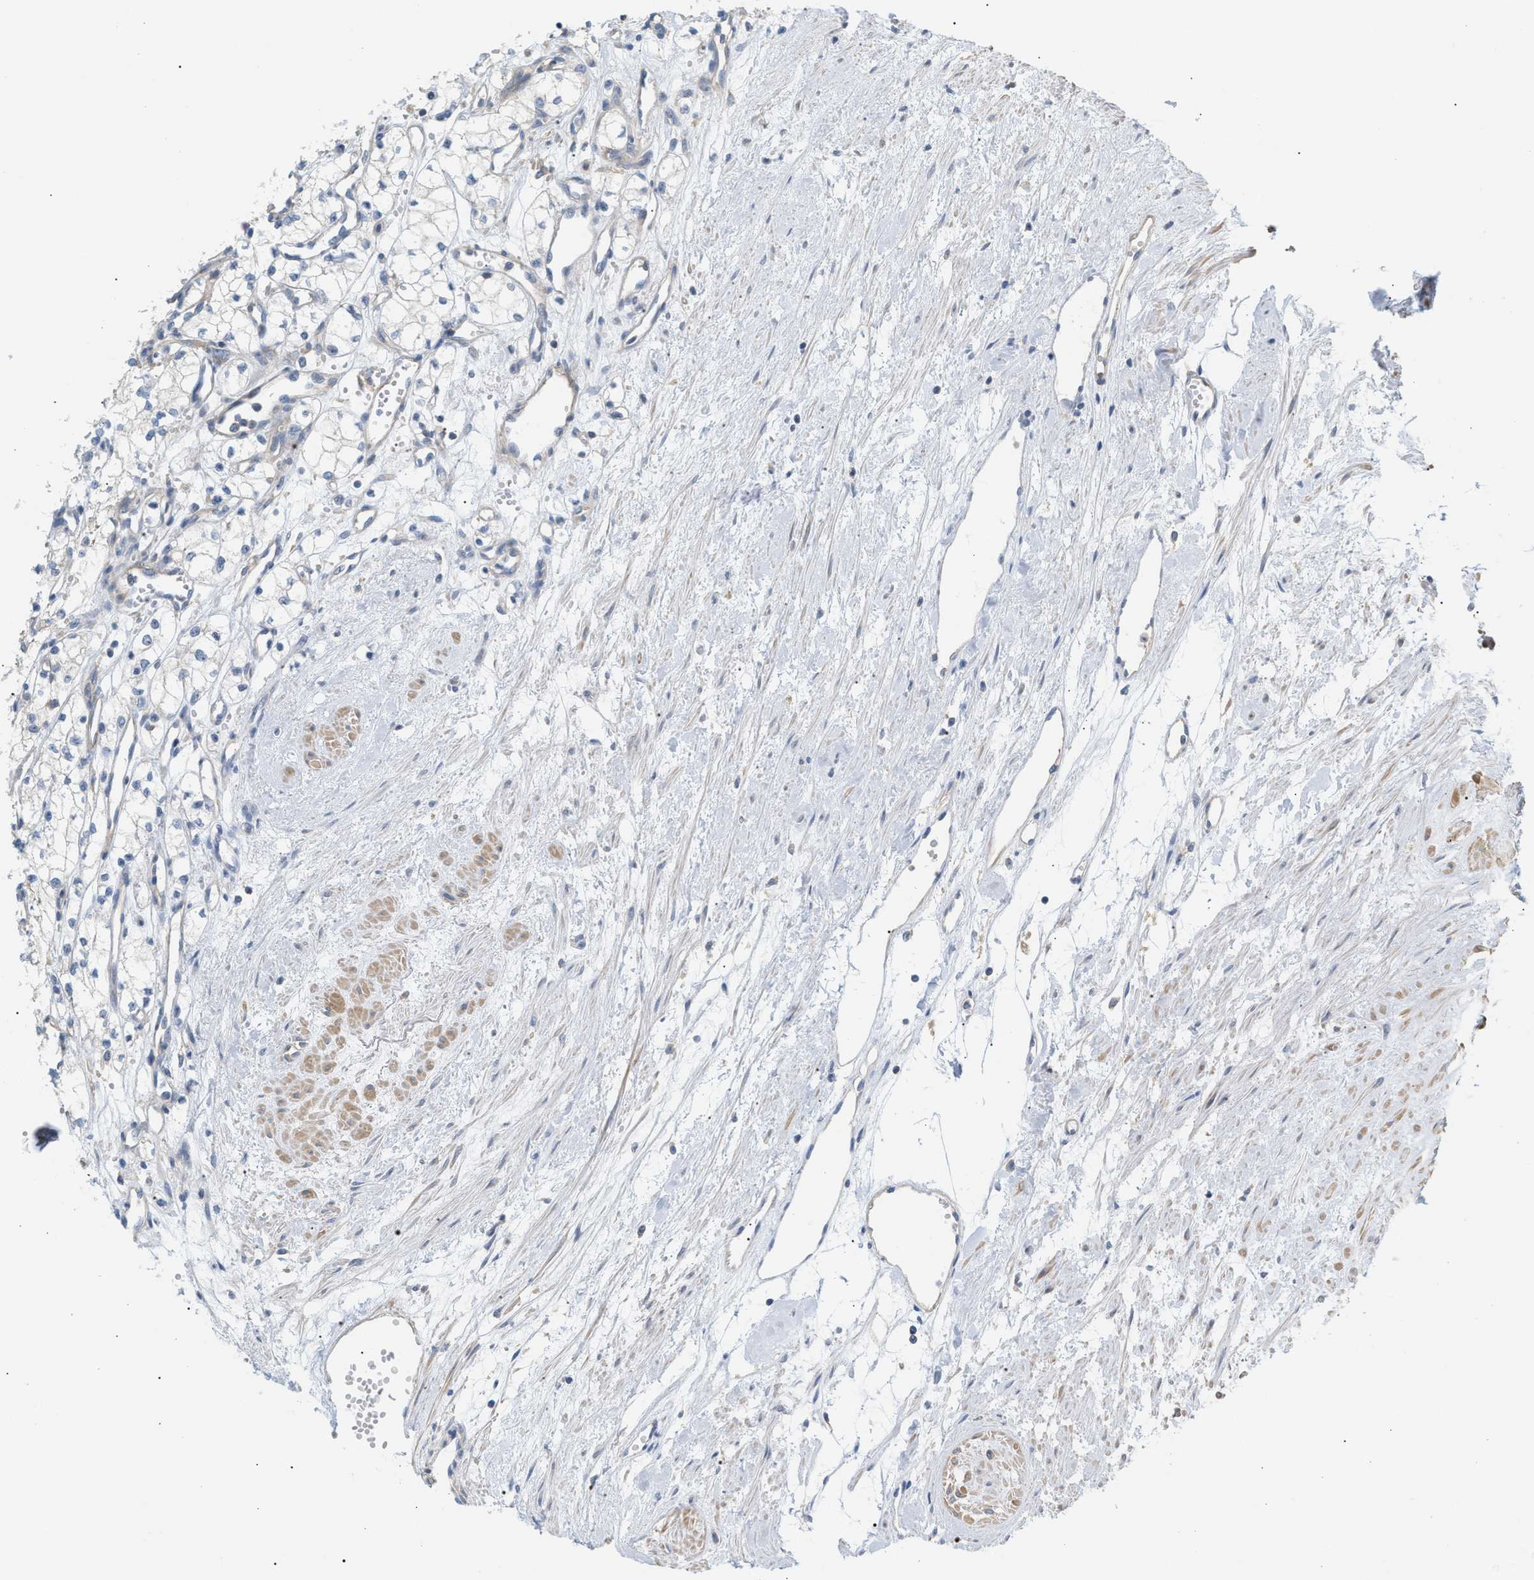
{"staining": {"intensity": "negative", "quantity": "none", "location": "none"}, "tissue": "renal cancer", "cell_type": "Tumor cells", "image_type": "cancer", "snomed": [{"axis": "morphology", "description": "Adenocarcinoma, NOS"}, {"axis": "topography", "description": "Kidney"}], "caption": "Immunohistochemistry (IHC) photomicrograph of neoplastic tissue: renal cancer stained with DAB reveals no significant protein expression in tumor cells.", "gene": "LRCH1", "patient": {"sex": "male", "age": 59}}